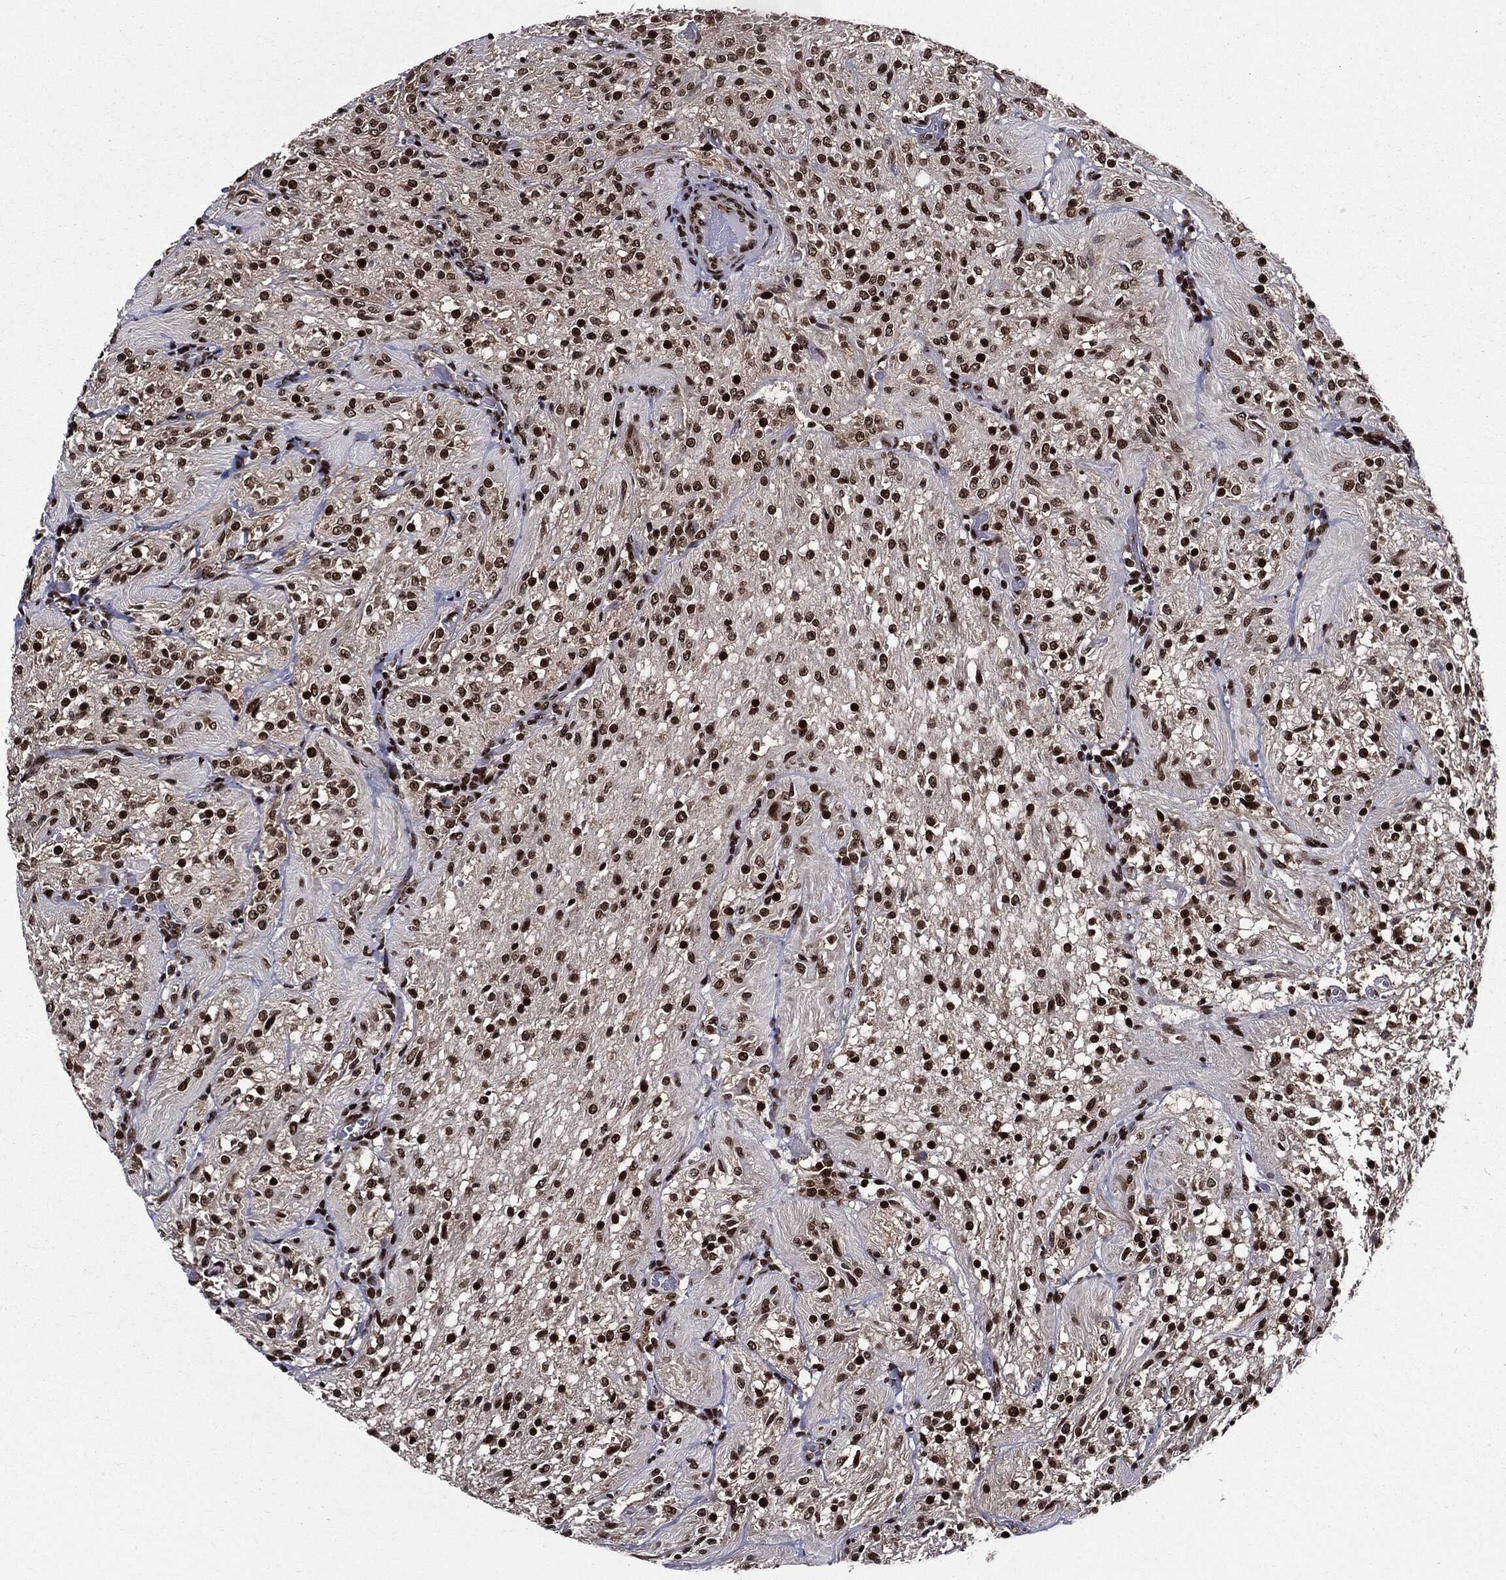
{"staining": {"intensity": "strong", "quantity": ">75%", "location": "nuclear"}, "tissue": "glioma", "cell_type": "Tumor cells", "image_type": "cancer", "snomed": [{"axis": "morphology", "description": "Glioma, malignant, Low grade"}, {"axis": "topography", "description": "Brain"}], "caption": "Human malignant low-grade glioma stained with a brown dye displays strong nuclear positive staining in approximately >75% of tumor cells.", "gene": "ZFP91", "patient": {"sex": "male", "age": 3}}